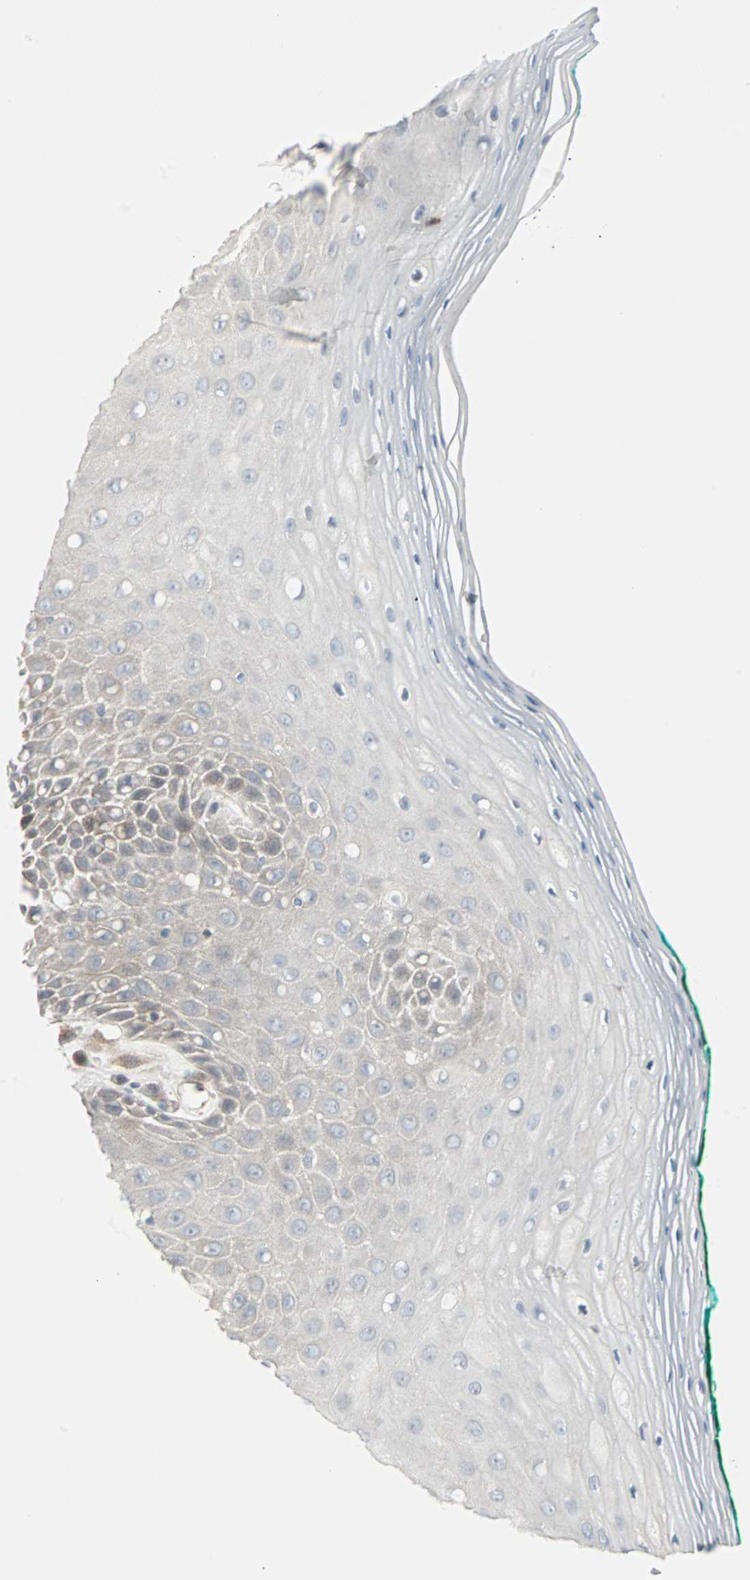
{"staining": {"intensity": "weak", "quantity": "25%-75%", "location": "cytoplasmic/membranous"}, "tissue": "oral mucosa", "cell_type": "Squamous epithelial cells", "image_type": "normal", "snomed": [{"axis": "morphology", "description": "Normal tissue, NOS"}, {"axis": "morphology", "description": "Squamous cell carcinoma, NOS"}, {"axis": "topography", "description": "Skeletal muscle"}, {"axis": "topography", "description": "Oral tissue"}, {"axis": "topography", "description": "Head-Neck"}], "caption": "Weak cytoplasmic/membranous positivity is appreciated in about 25%-75% of squamous epithelial cells in normal oral mucosa. The staining was performed using DAB (3,3'-diaminobenzidine) to visualize the protein expression in brown, while the nuclei were stained in blue with hematoxylin (Magnification: 20x).", "gene": "CASP3", "patient": {"sex": "female", "age": 84}}